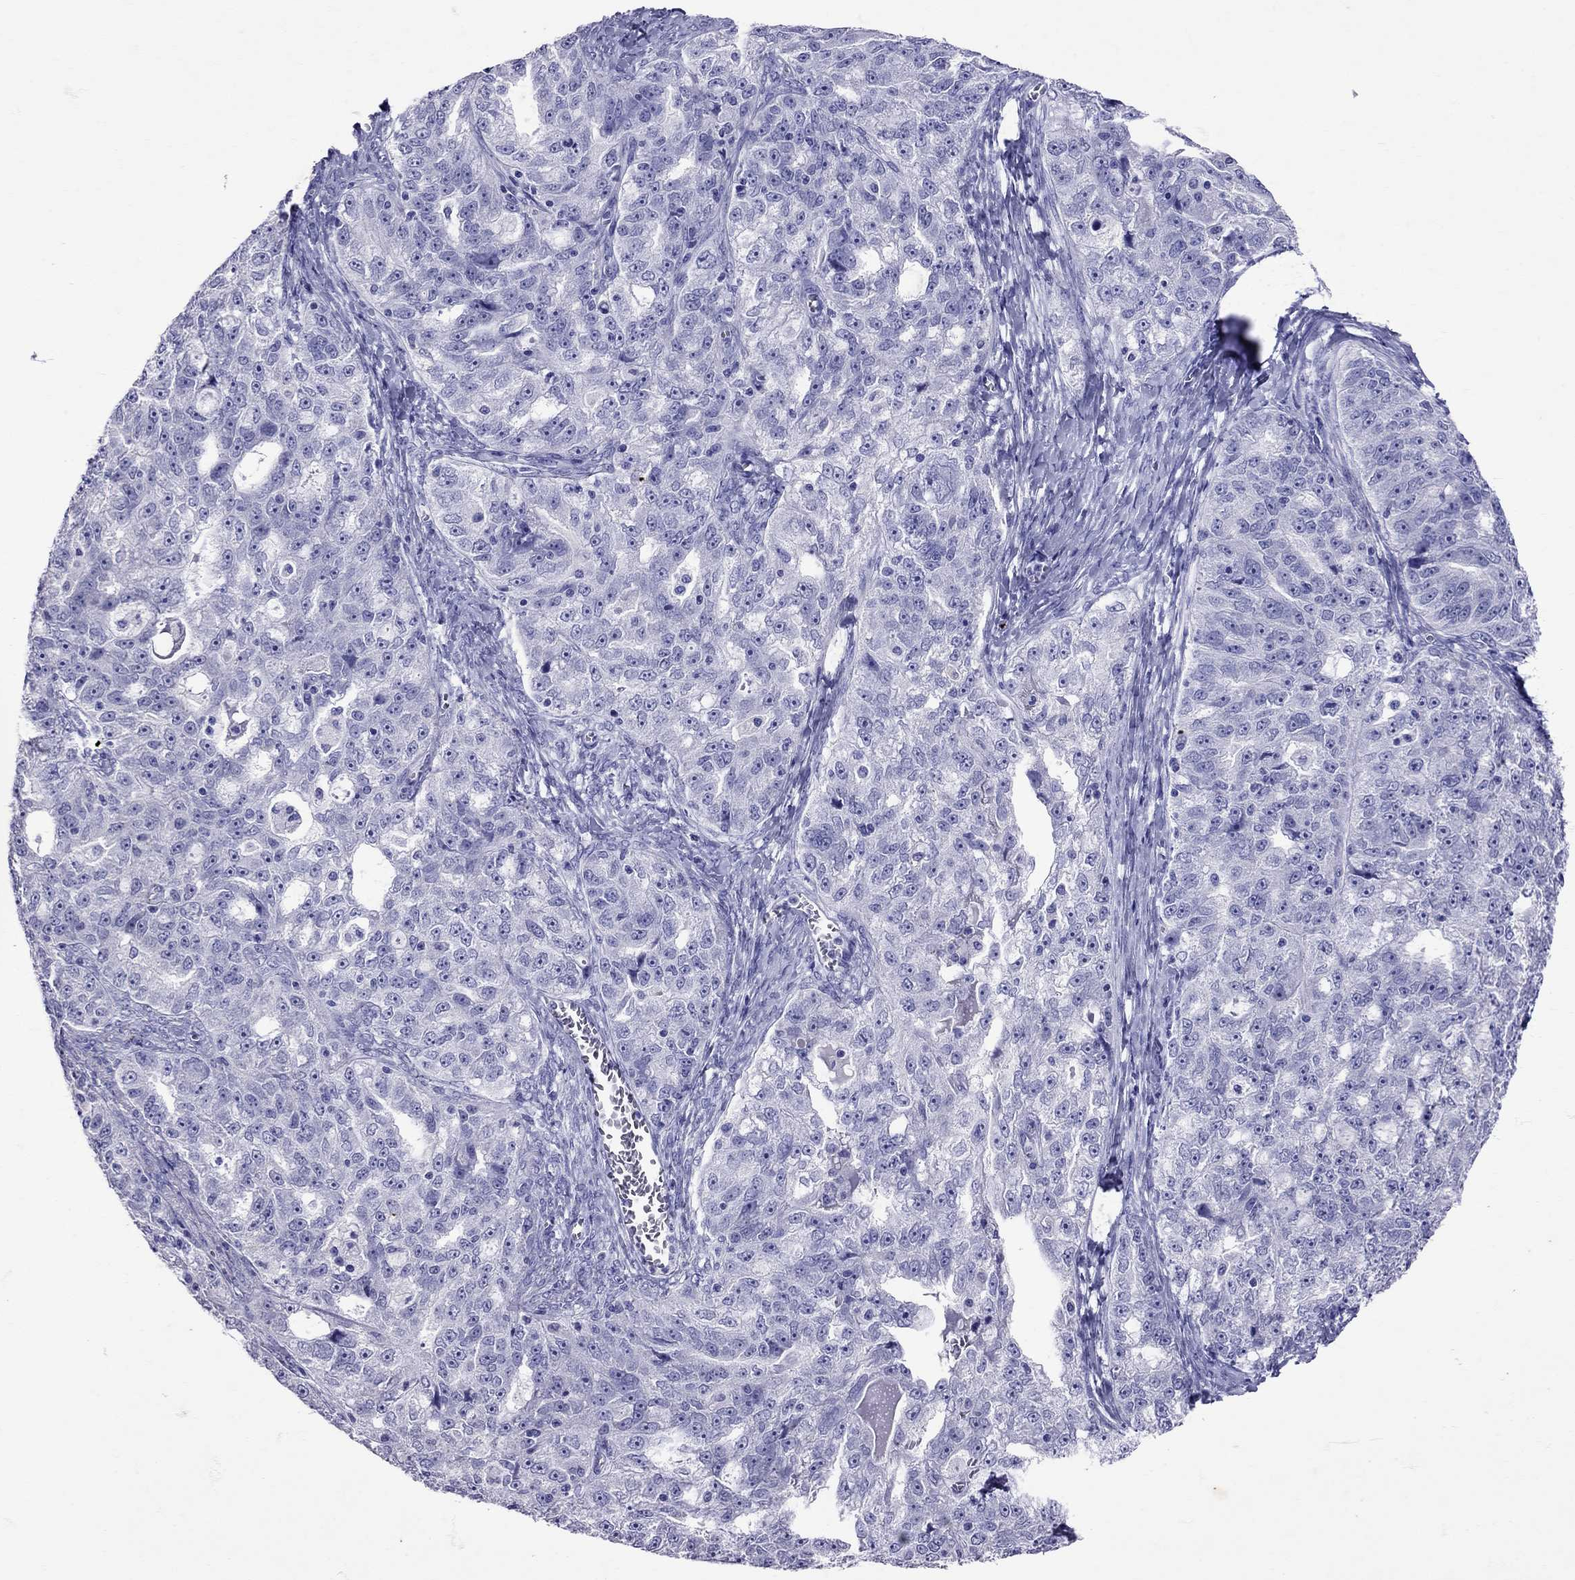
{"staining": {"intensity": "negative", "quantity": "none", "location": "none"}, "tissue": "ovarian cancer", "cell_type": "Tumor cells", "image_type": "cancer", "snomed": [{"axis": "morphology", "description": "Cystadenocarcinoma, serous, NOS"}, {"axis": "topography", "description": "Ovary"}], "caption": "Immunohistochemistry photomicrograph of neoplastic tissue: ovarian cancer (serous cystadenocarcinoma) stained with DAB (3,3'-diaminobenzidine) shows no significant protein expression in tumor cells.", "gene": "AVP", "patient": {"sex": "female", "age": 51}}